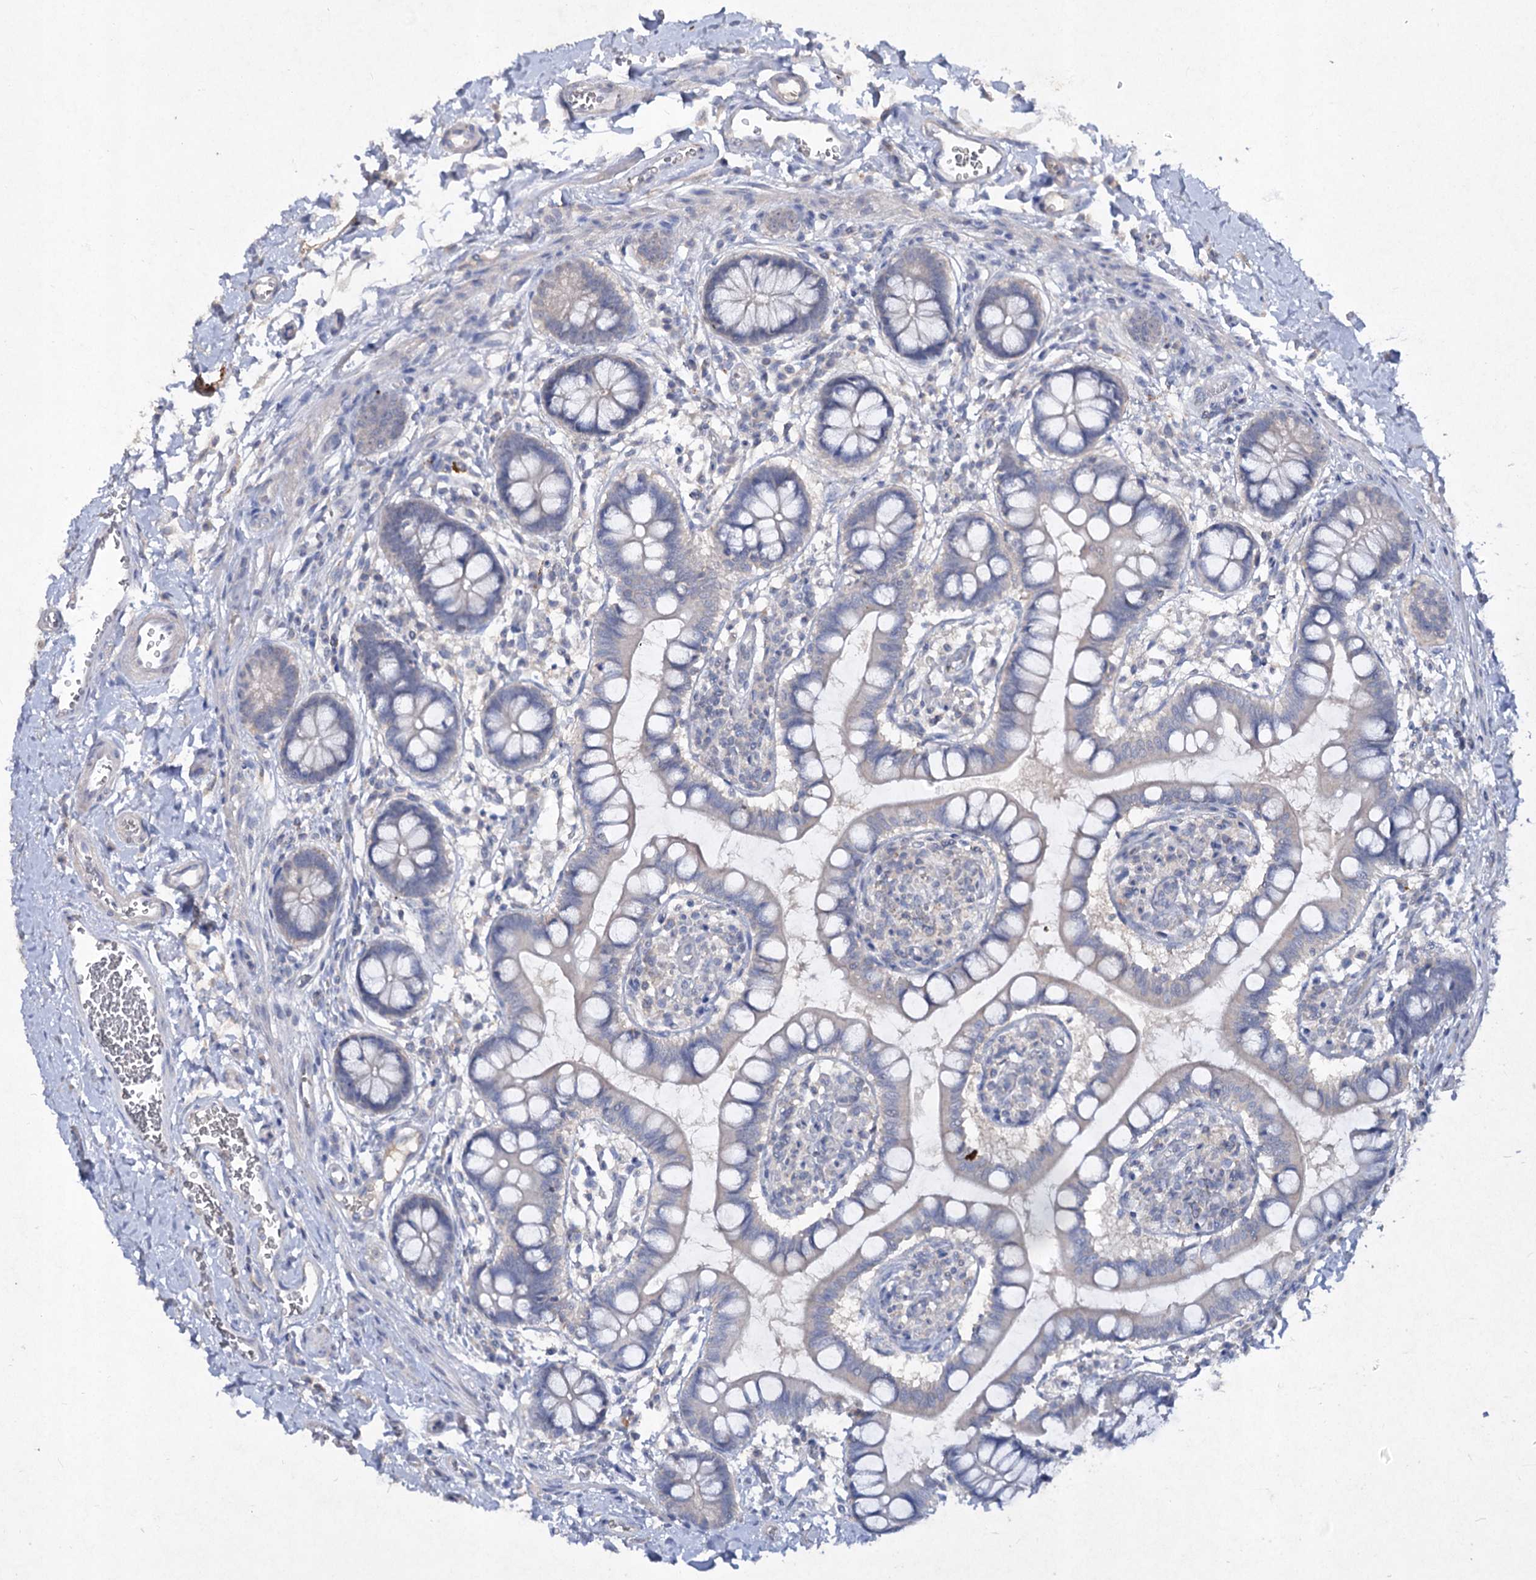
{"staining": {"intensity": "negative", "quantity": "none", "location": "none"}, "tissue": "small intestine", "cell_type": "Glandular cells", "image_type": "normal", "snomed": [{"axis": "morphology", "description": "Normal tissue, NOS"}, {"axis": "topography", "description": "Small intestine"}], "caption": "High power microscopy histopathology image of an immunohistochemistry (IHC) photomicrograph of unremarkable small intestine, revealing no significant expression in glandular cells.", "gene": "ATP4A", "patient": {"sex": "male", "age": 52}}